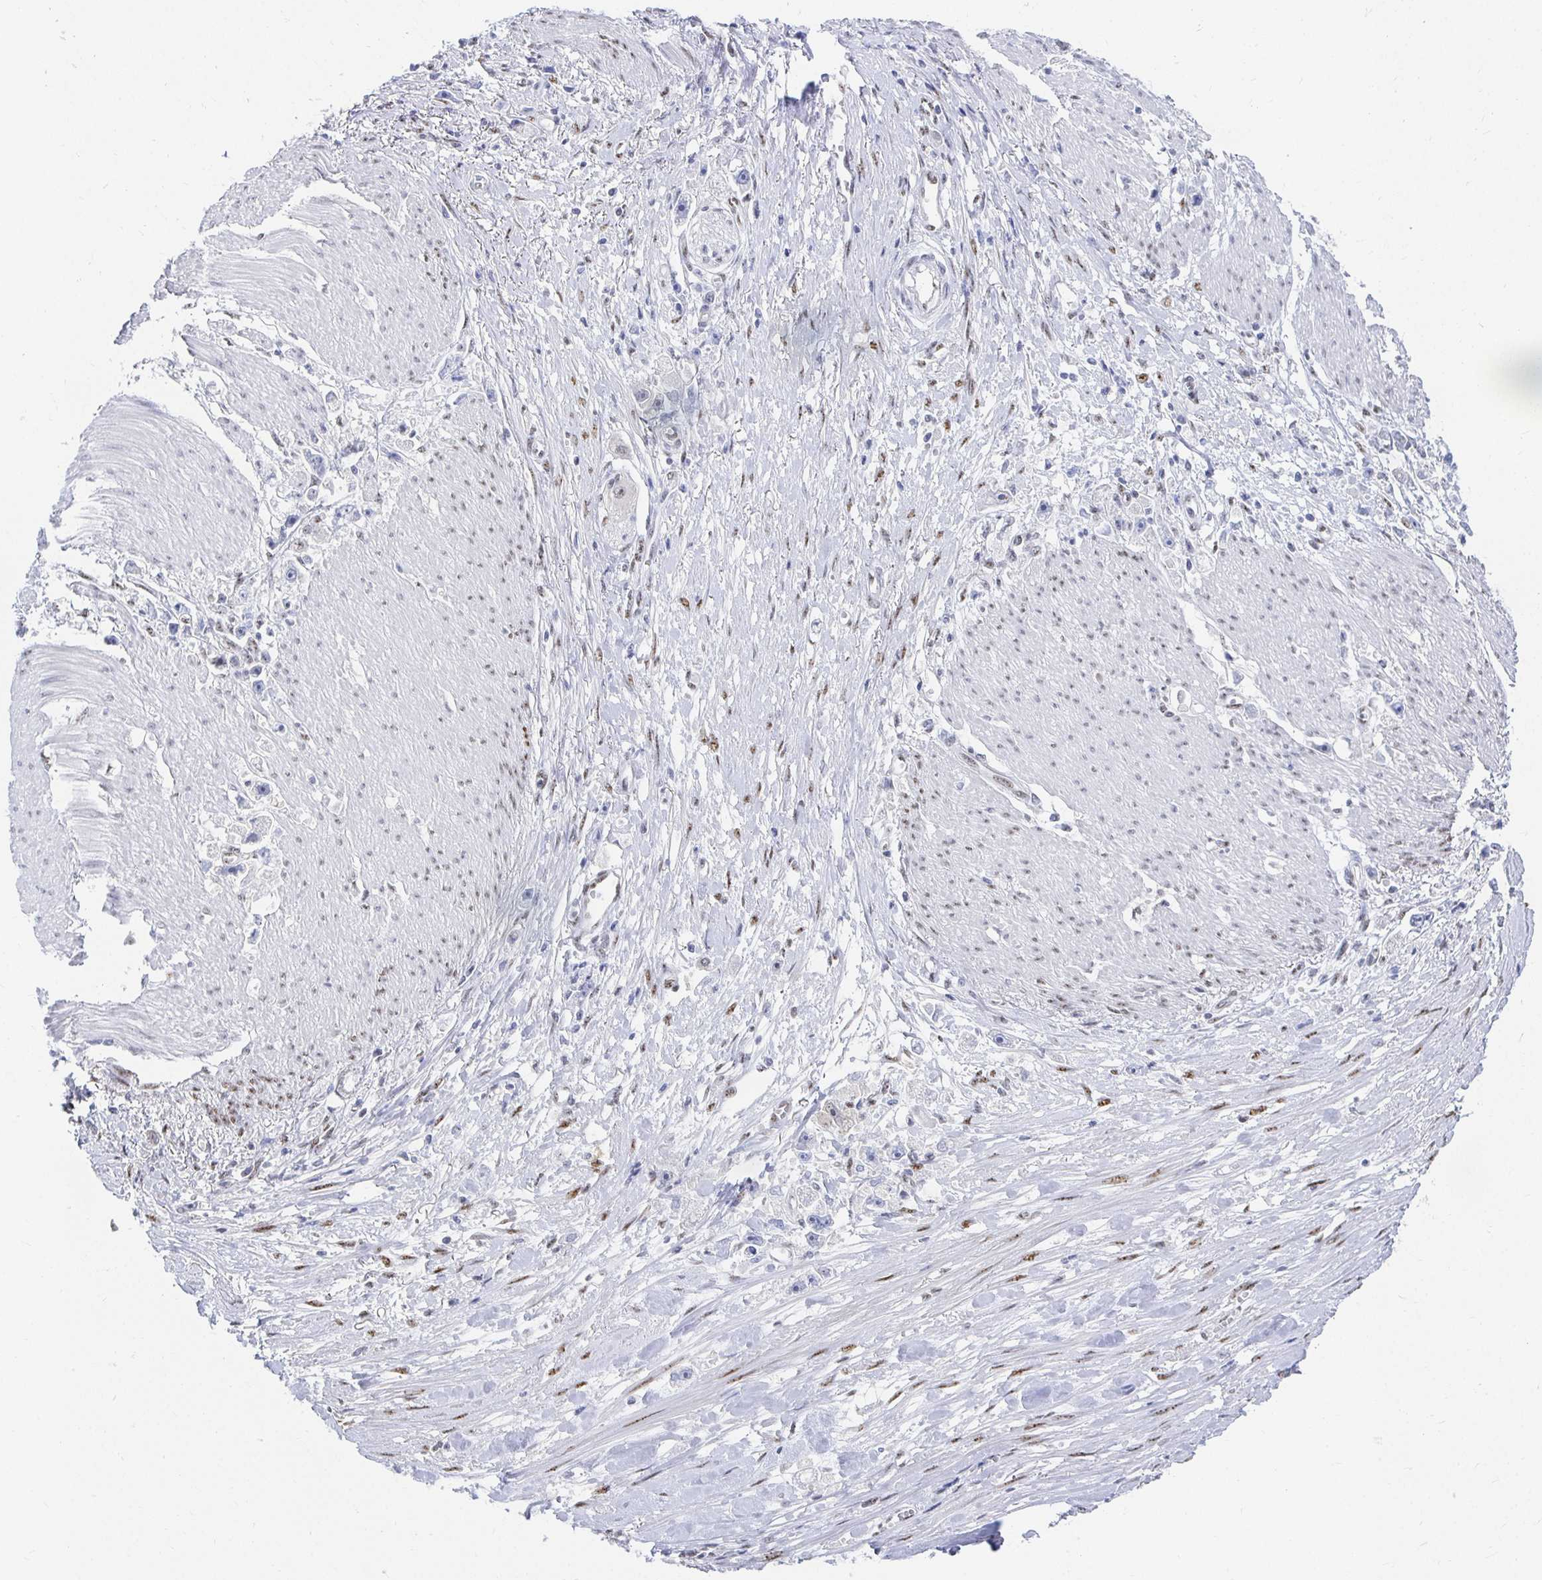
{"staining": {"intensity": "negative", "quantity": "none", "location": "none"}, "tissue": "stomach cancer", "cell_type": "Tumor cells", "image_type": "cancer", "snomed": [{"axis": "morphology", "description": "Adenocarcinoma, NOS"}, {"axis": "topography", "description": "Stomach"}], "caption": "Image shows no protein expression in tumor cells of stomach cancer tissue.", "gene": "CLIC3", "patient": {"sex": "female", "age": 59}}